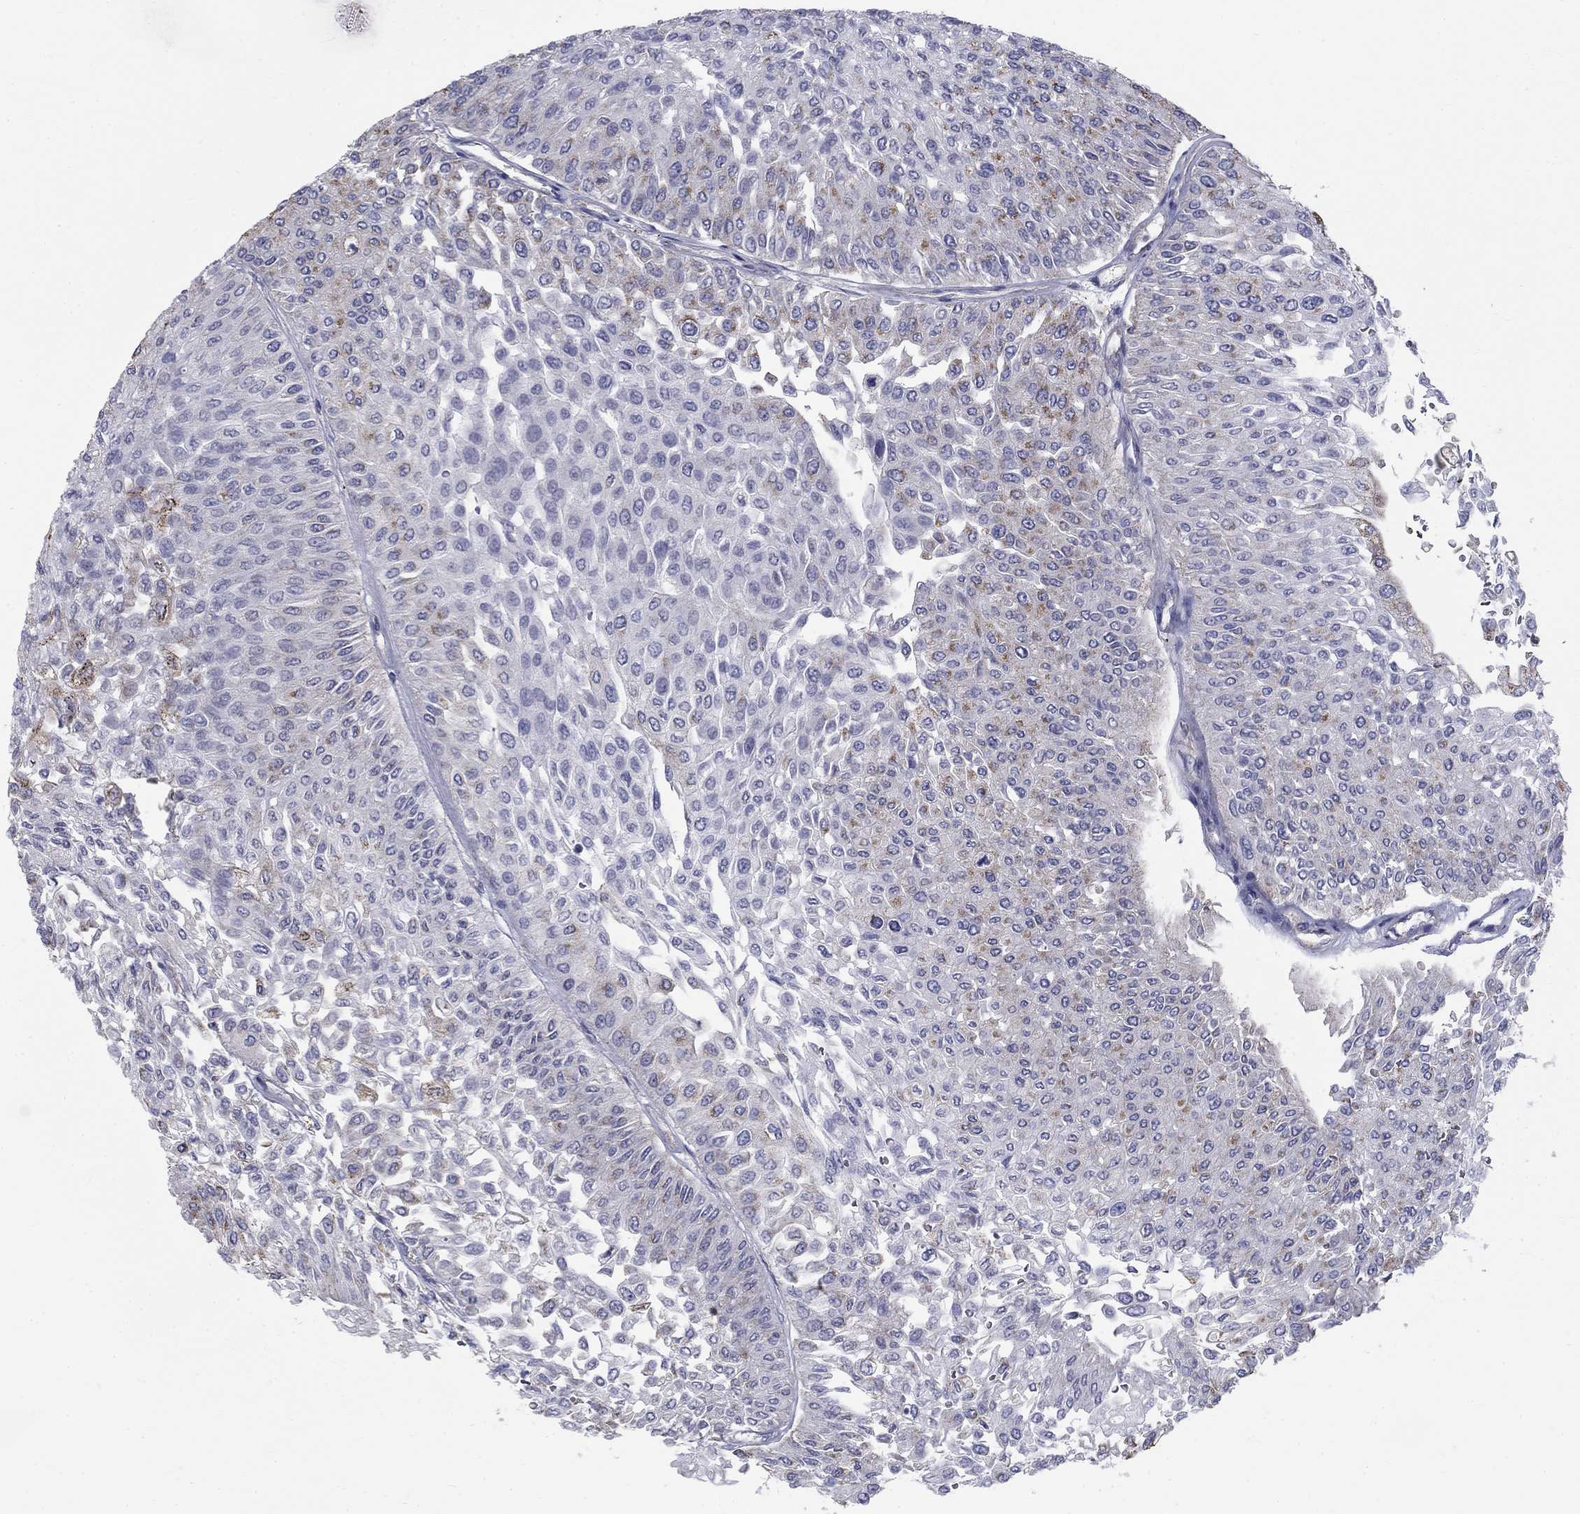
{"staining": {"intensity": "weak", "quantity": "<25%", "location": "cytoplasmic/membranous"}, "tissue": "urothelial cancer", "cell_type": "Tumor cells", "image_type": "cancer", "snomed": [{"axis": "morphology", "description": "Urothelial carcinoma, Low grade"}, {"axis": "topography", "description": "Urinary bladder"}], "caption": "There is no significant positivity in tumor cells of low-grade urothelial carcinoma.", "gene": "NME5", "patient": {"sex": "male", "age": 67}}